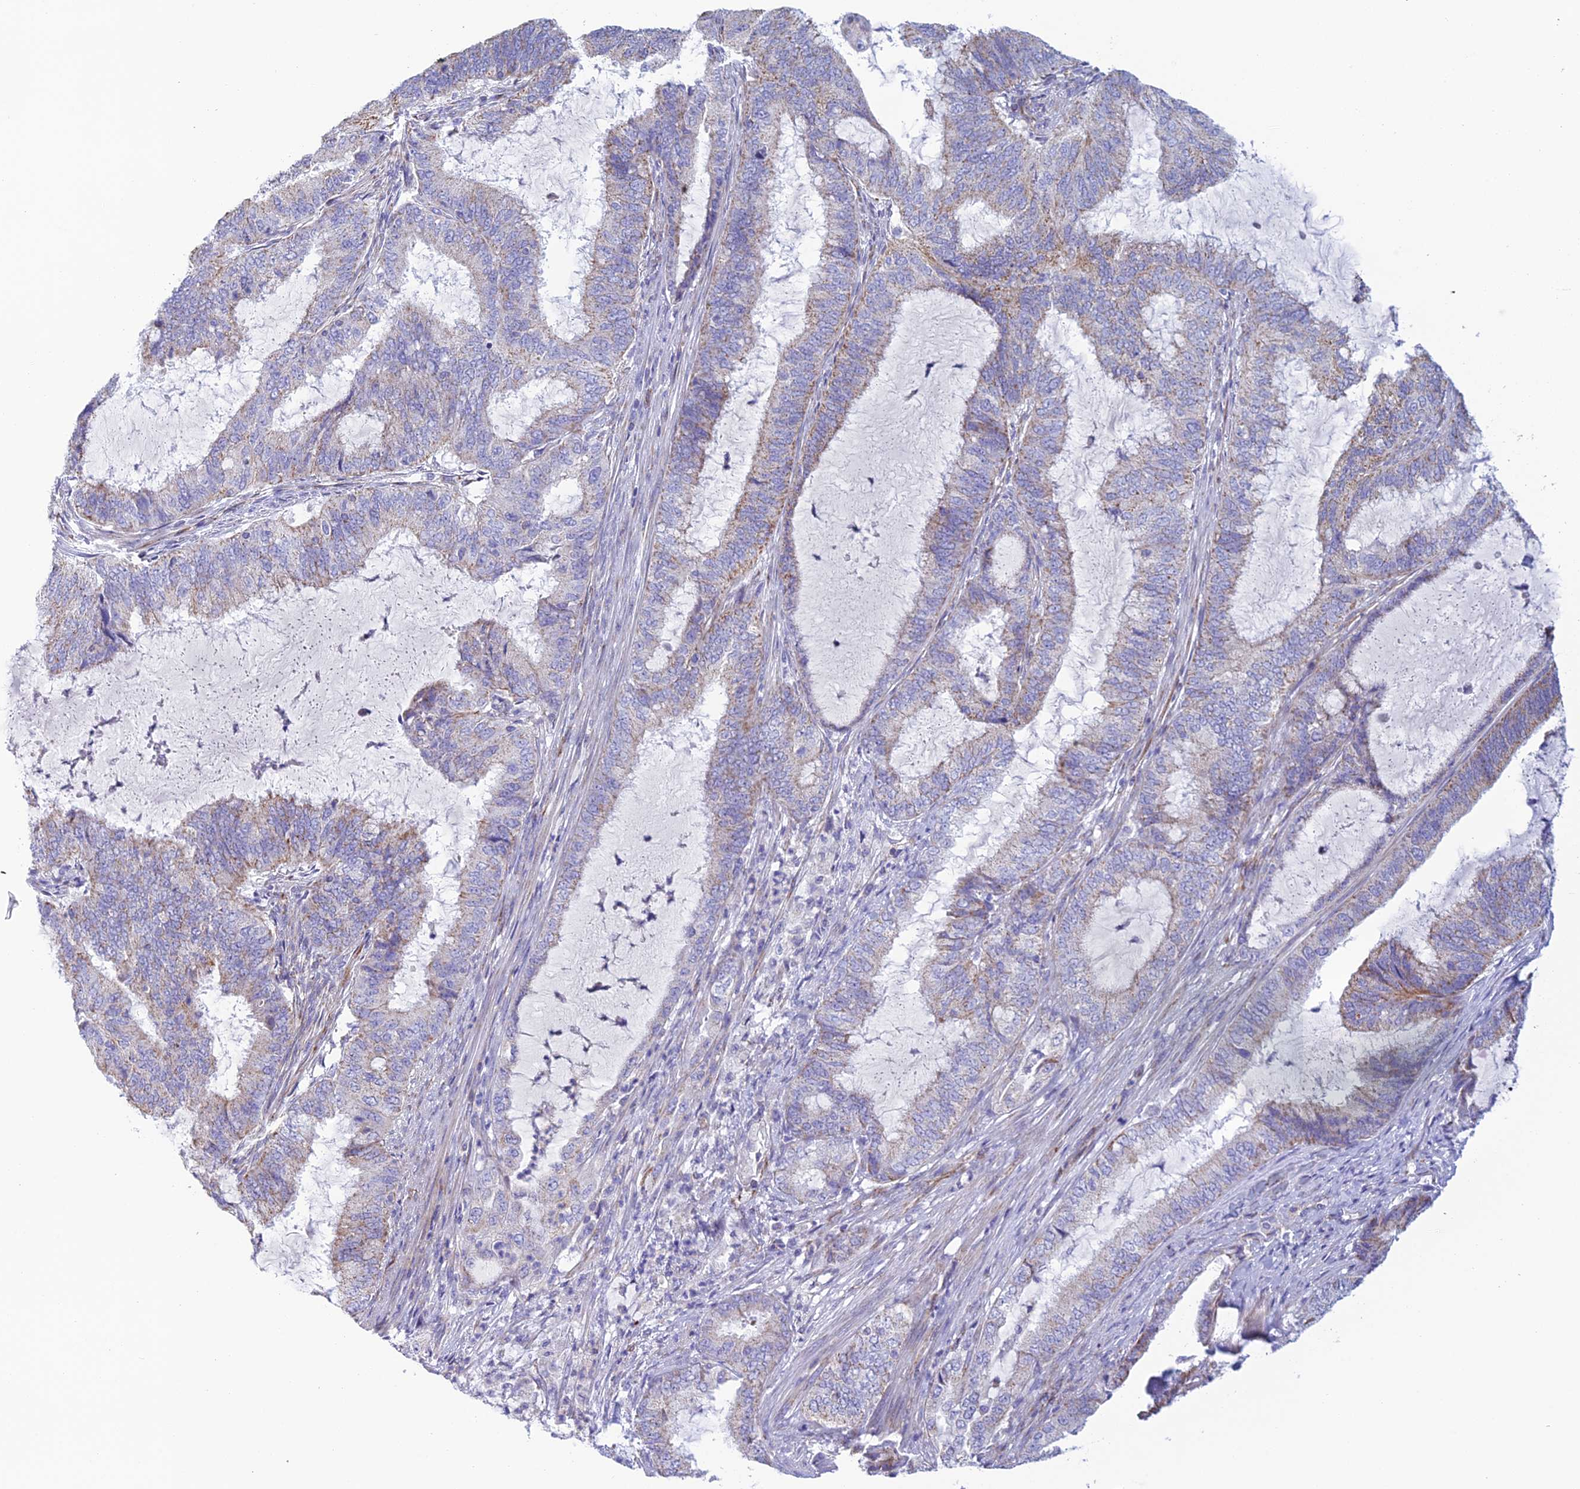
{"staining": {"intensity": "weak", "quantity": "25%-75%", "location": "cytoplasmic/membranous"}, "tissue": "endometrial cancer", "cell_type": "Tumor cells", "image_type": "cancer", "snomed": [{"axis": "morphology", "description": "Adenocarcinoma, NOS"}, {"axis": "topography", "description": "Endometrium"}], "caption": "Immunohistochemical staining of endometrial cancer (adenocarcinoma) displays low levels of weak cytoplasmic/membranous protein staining in approximately 25%-75% of tumor cells.", "gene": "POMGNT1", "patient": {"sex": "female", "age": 51}}